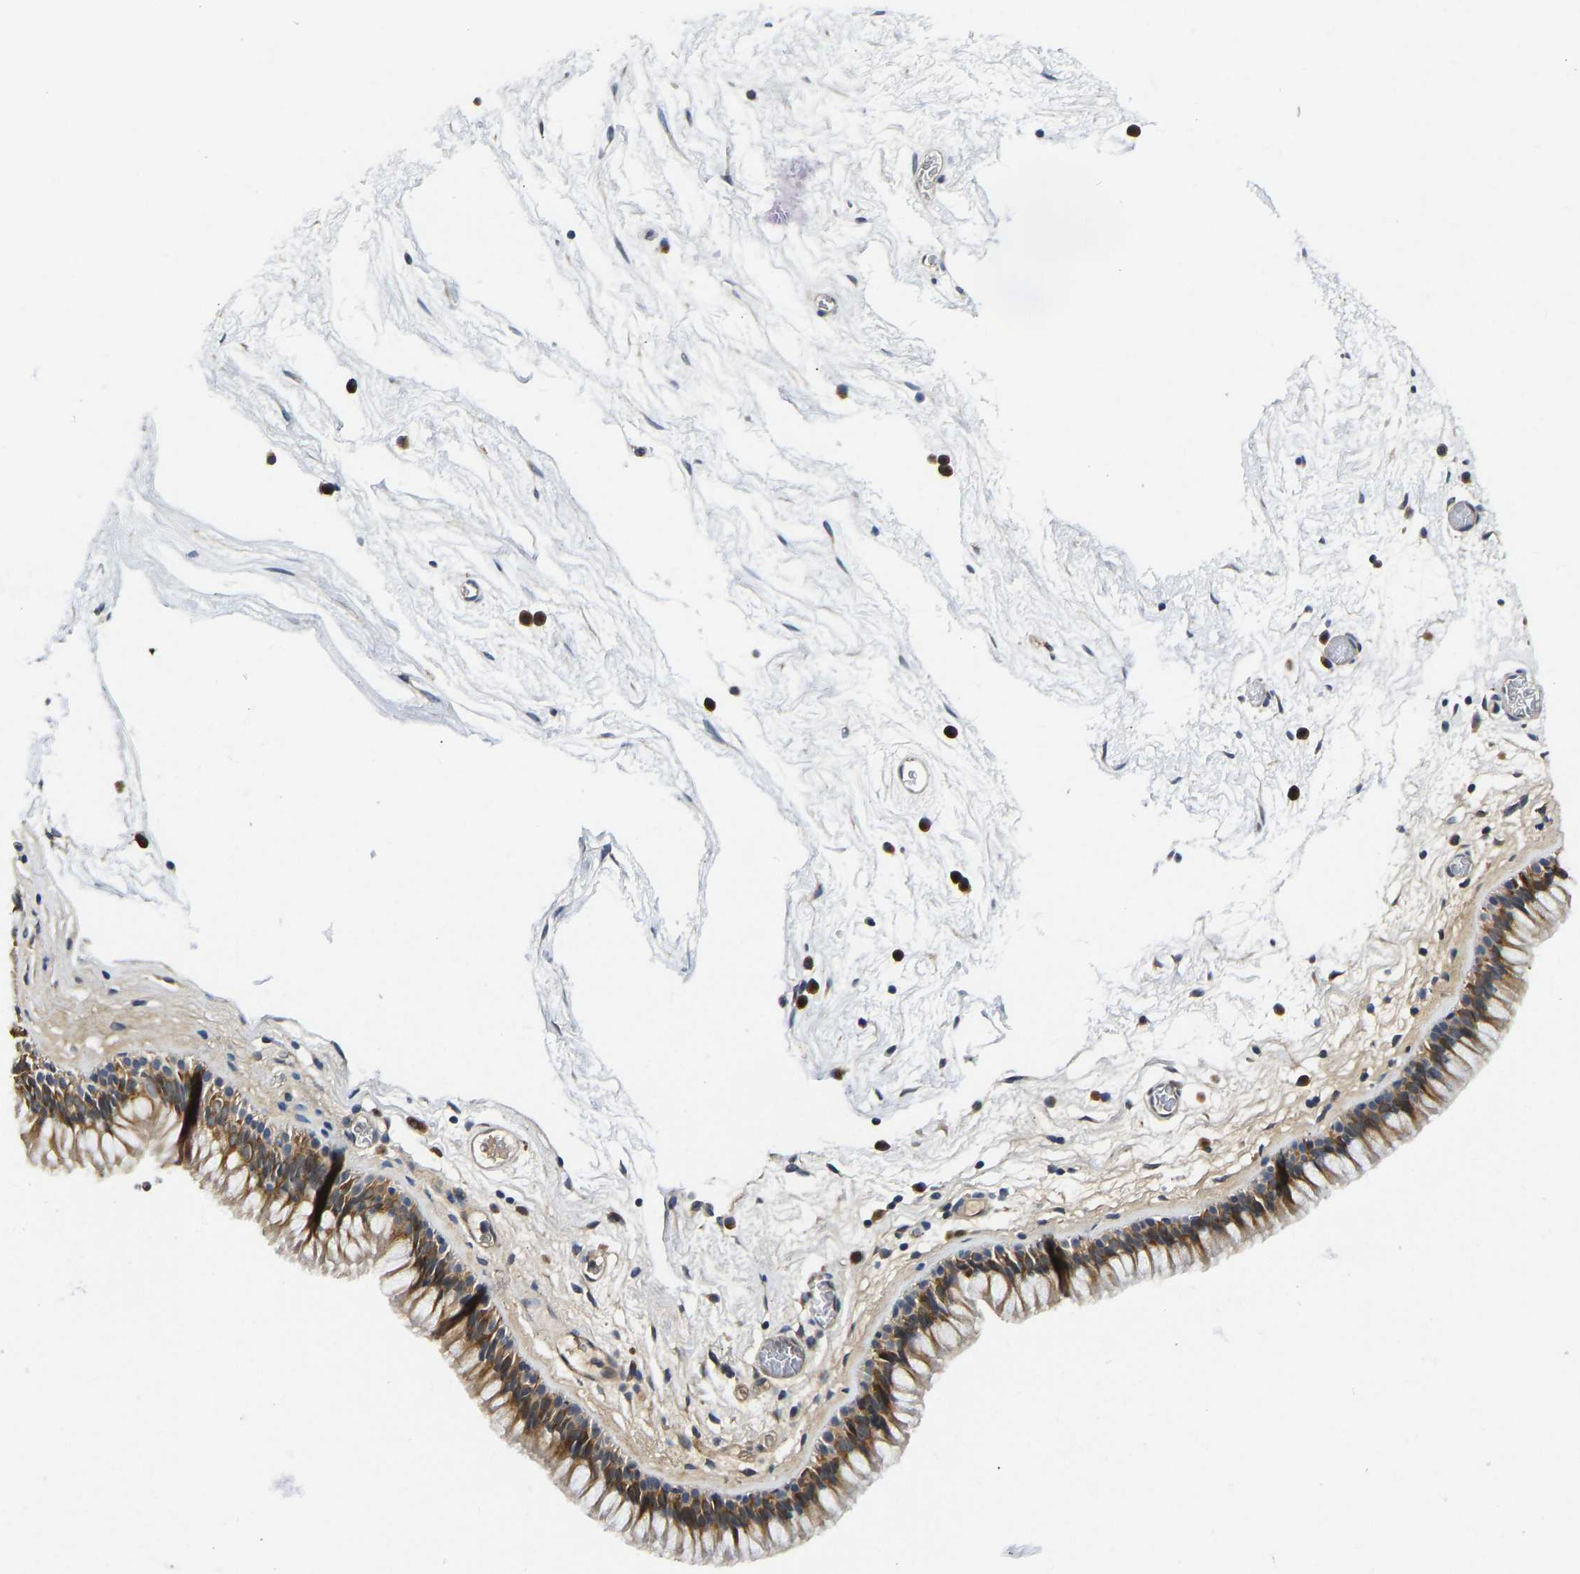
{"staining": {"intensity": "moderate", "quantity": ">75%", "location": "cytoplasmic/membranous"}, "tissue": "nasopharynx", "cell_type": "Respiratory epithelial cells", "image_type": "normal", "snomed": [{"axis": "morphology", "description": "Normal tissue, NOS"}, {"axis": "morphology", "description": "Inflammation, NOS"}, {"axis": "topography", "description": "Nasopharynx"}], "caption": "Immunohistochemistry (IHC) histopathology image of normal nasopharynx stained for a protein (brown), which displays medium levels of moderate cytoplasmic/membranous expression in about >75% of respiratory epithelial cells.", "gene": "NDRG3", "patient": {"sex": "male", "age": 48}}